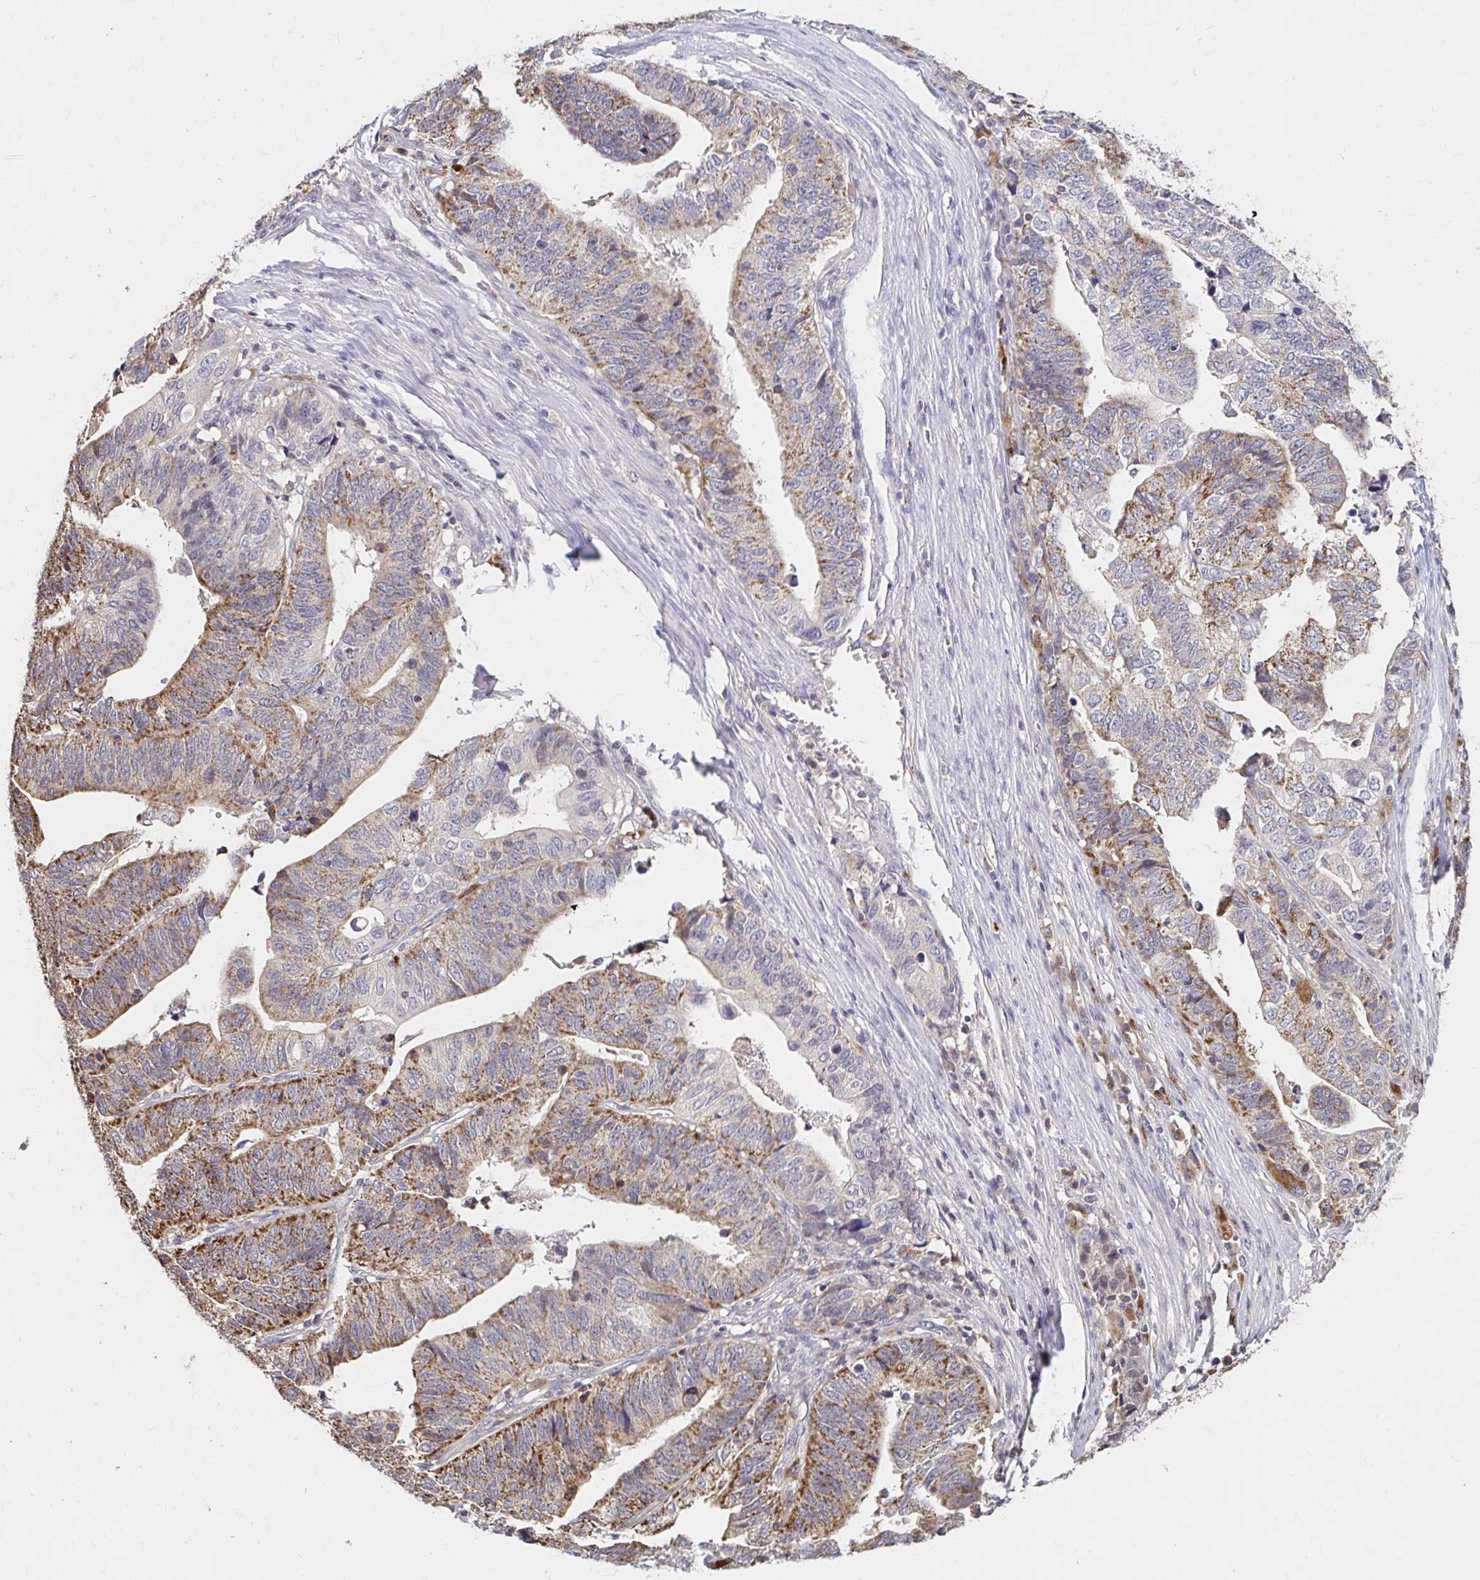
{"staining": {"intensity": "moderate", "quantity": "25%-75%", "location": "cytoplasmic/membranous"}, "tissue": "stomach cancer", "cell_type": "Tumor cells", "image_type": "cancer", "snomed": [{"axis": "morphology", "description": "Adenocarcinoma, NOS"}, {"axis": "topography", "description": "Stomach, upper"}], "caption": "Immunohistochemical staining of human stomach adenocarcinoma reveals medium levels of moderate cytoplasmic/membranous protein expression in approximately 25%-75% of tumor cells.", "gene": "HMGCS2", "patient": {"sex": "female", "age": 67}}